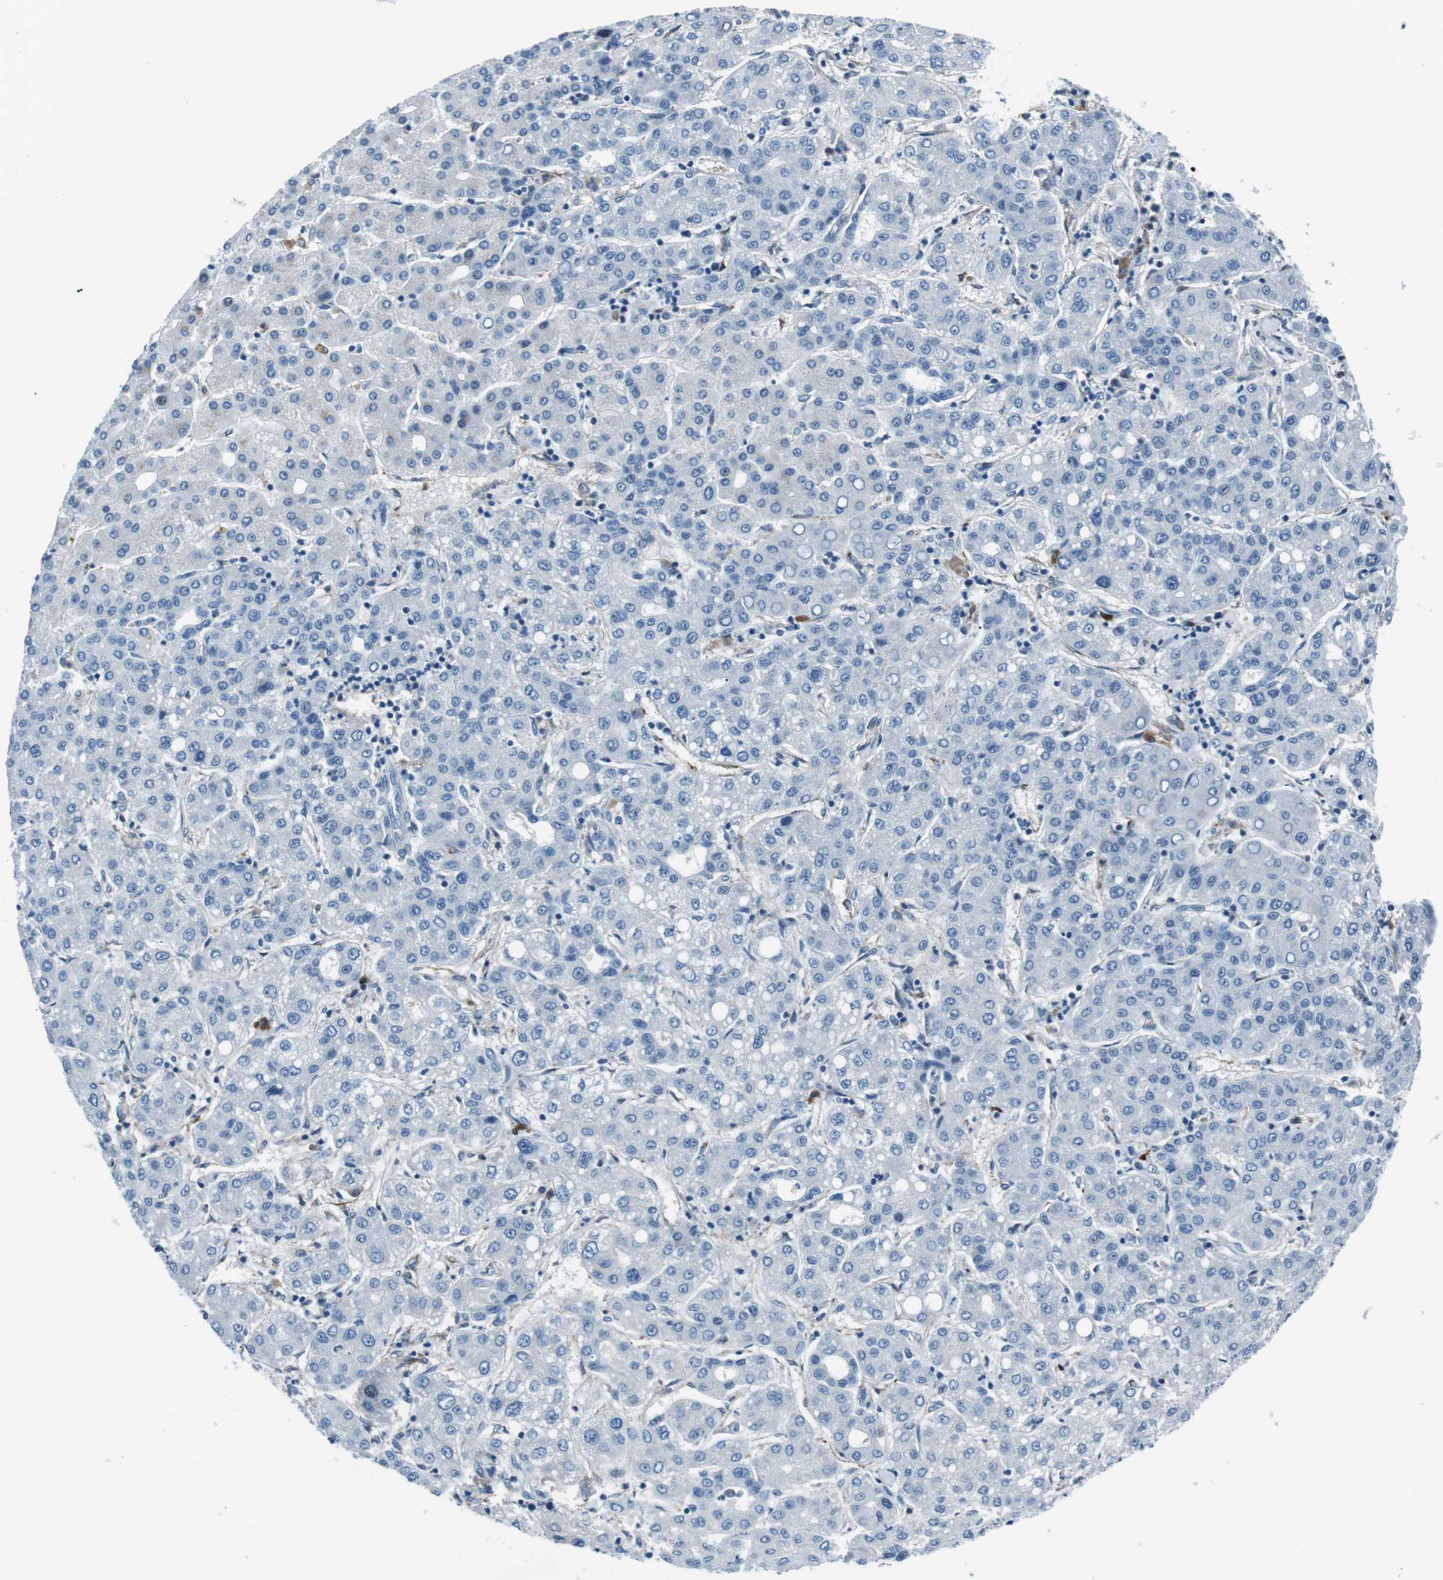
{"staining": {"intensity": "negative", "quantity": "none", "location": "none"}, "tissue": "liver cancer", "cell_type": "Tumor cells", "image_type": "cancer", "snomed": [{"axis": "morphology", "description": "Carcinoma, Hepatocellular, NOS"}, {"axis": "topography", "description": "Liver"}], "caption": "The immunohistochemistry image has no significant positivity in tumor cells of liver cancer (hepatocellular carcinoma) tissue. Nuclei are stained in blue.", "gene": "CSF2RA", "patient": {"sex": "male", "age": 65}}